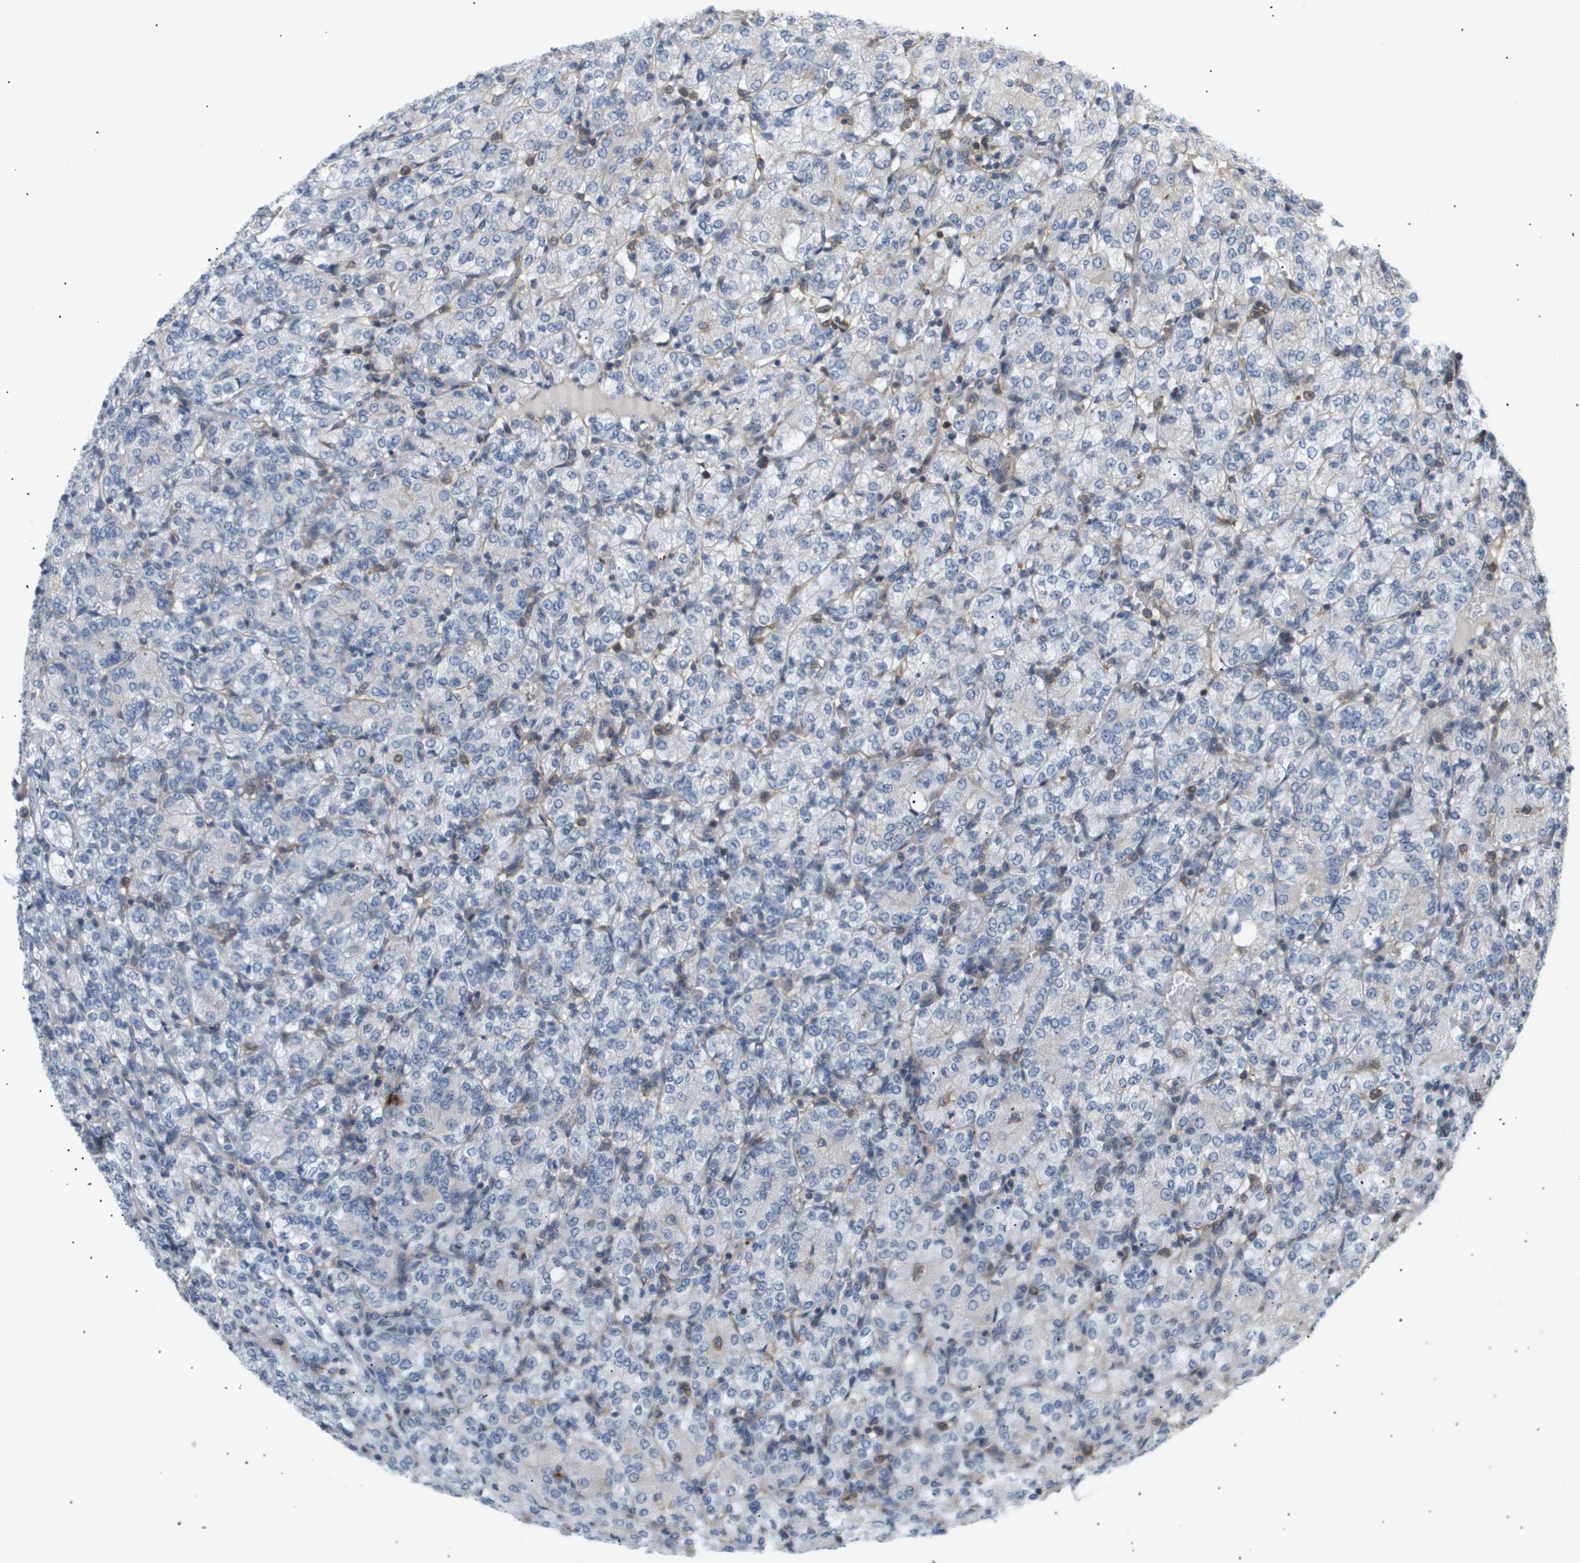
{"staining": {"intensity": "negative", "quantity": "none", "location": "none"}, "tissue": "renal cancer", "cell_type": "Tumor cells", "image_type": "cancer", "snomed": [{"axis": "morphology", "description": "Adenocarcinoma, NOS"}, {"axis": "topography", "description": "Kidney"}], "caption": "Renal cancer (adenocarcinoma) stained for a protein using immunohistochemistry (IHC) demonstrates no staining tumor cells.", "gene": "CORO2B", "patient": {"sex": "male", "age": 77}}